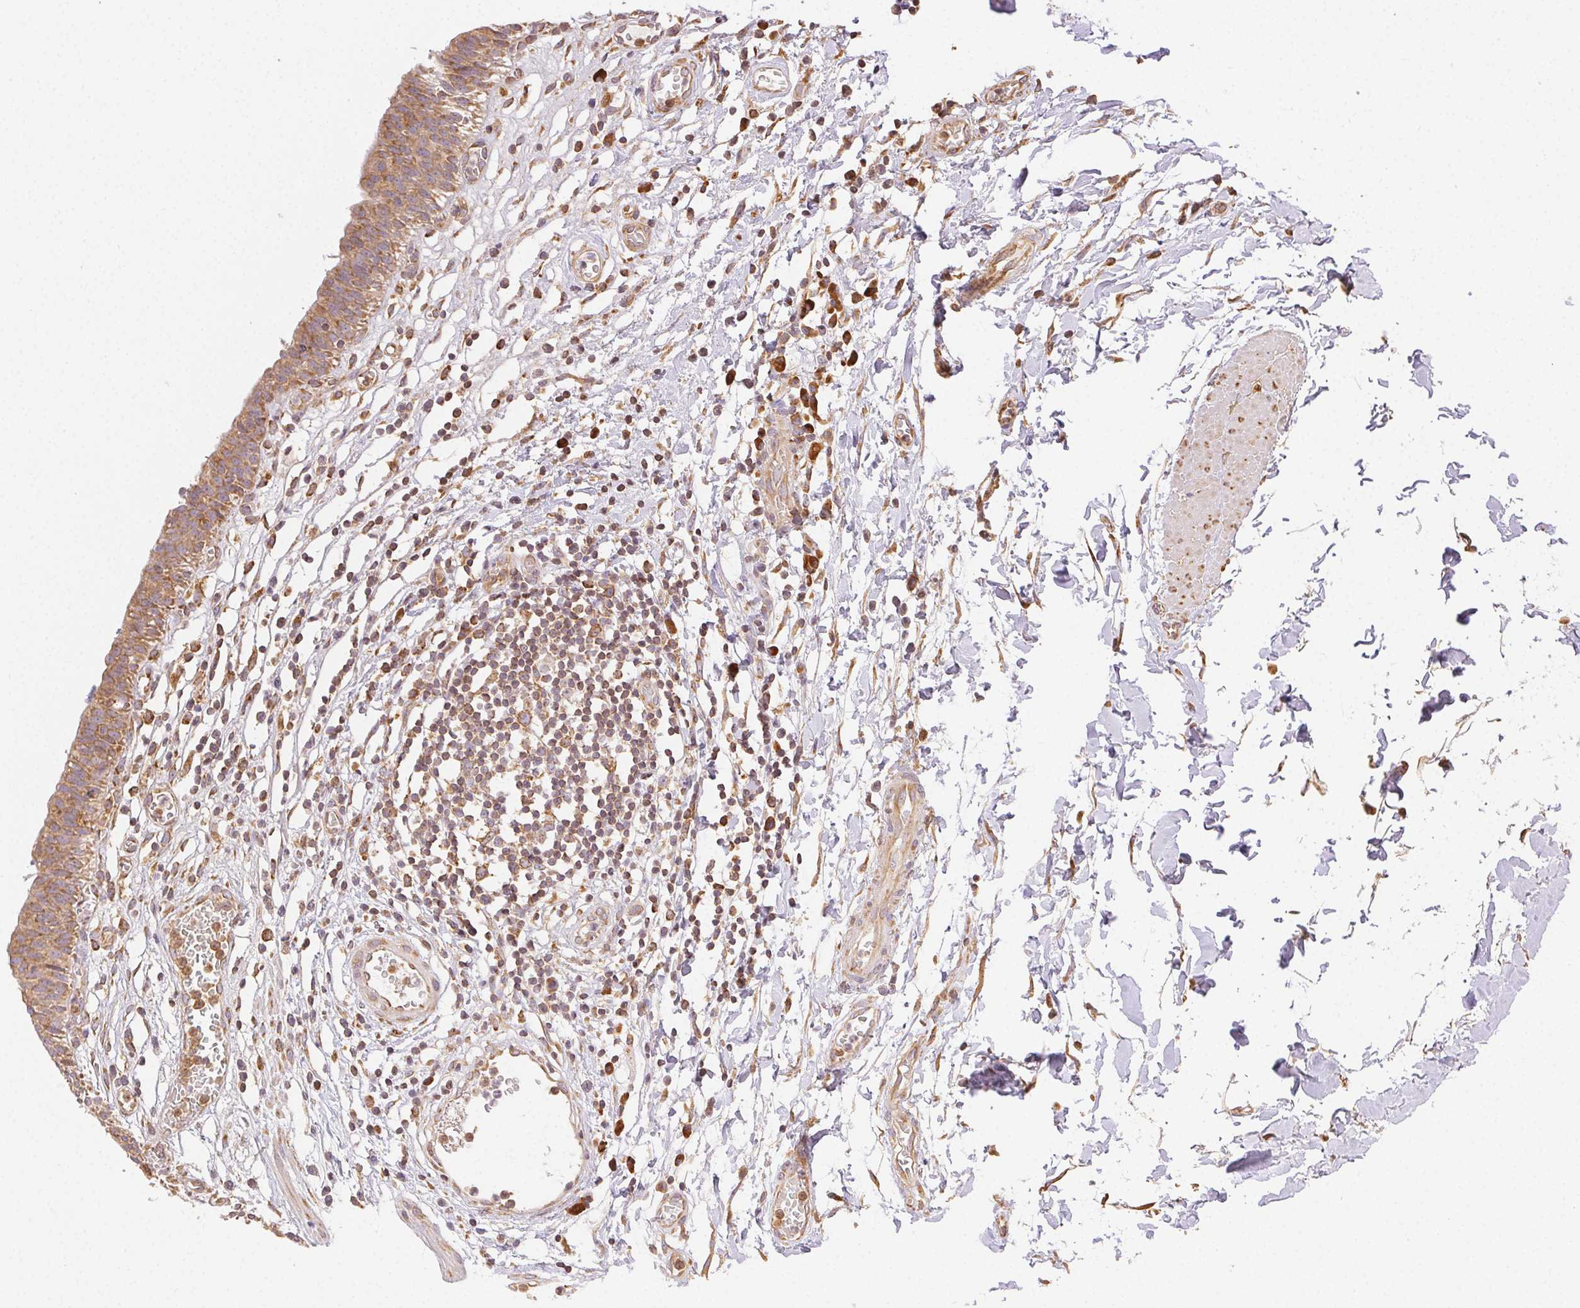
{"staining": {"intensity": "moderate", "quantity": ">75%", "location": "cytoplasmic/membranous"}, "tissue": "urinary bladder", "cell_type": "Urothelial cells", "image_type": "normal", "snomed": [{"axis": "morphology", "description": "Normal tissue, NOS"}, {"axis": "topography", "description": "Urinary bladder"}], "caption": "Normal urinary bladder was stained to show a protein in brown. There is medium levels of moderate cytoplasmic/membranous expression in approximately >75% of urothelial cells. (Brightfield microscopy of DAB IHC at high magnification).", "gene": "ENTREP1", "patient": {"sex": "male", "age": 64}}